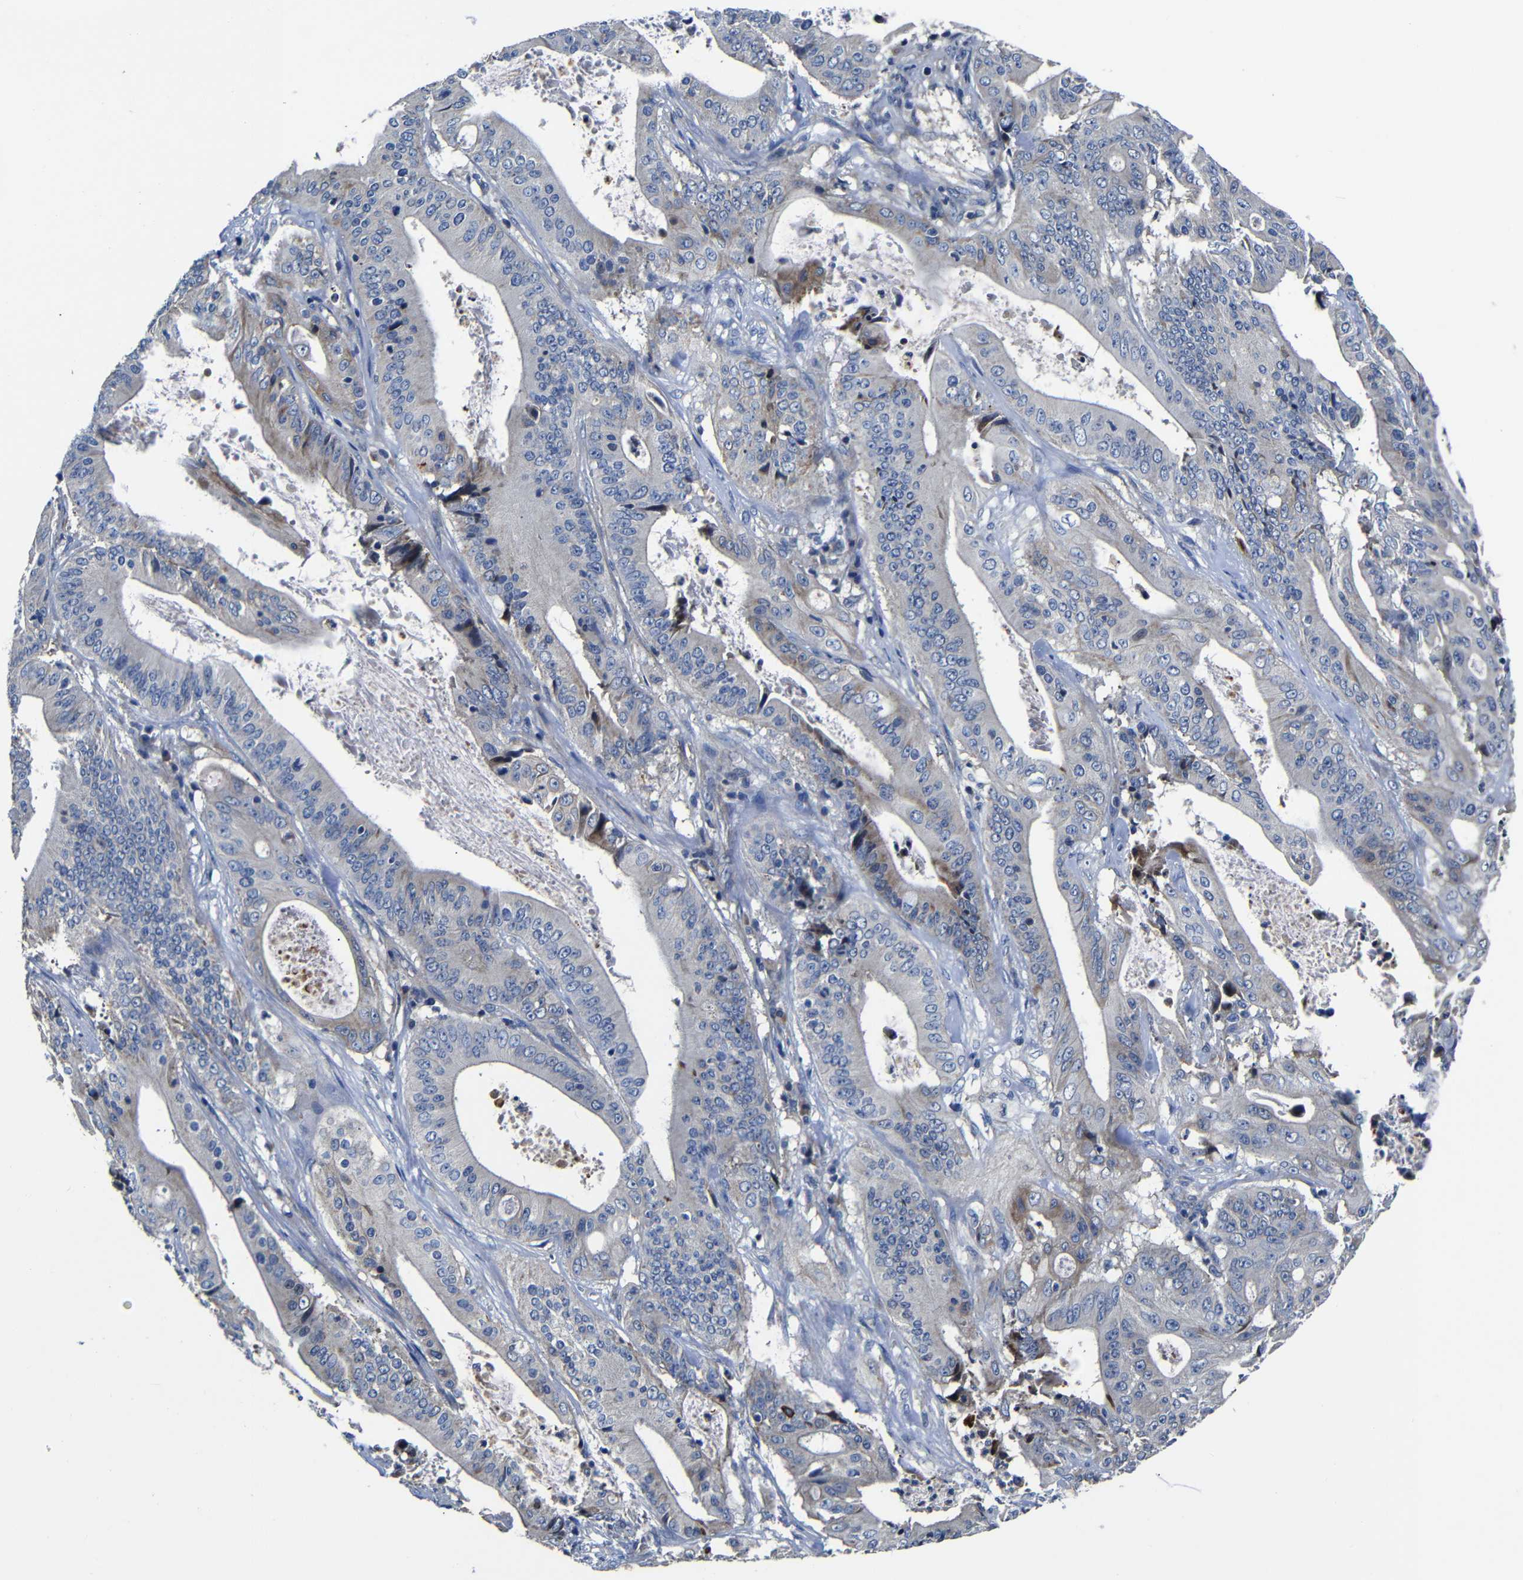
{"staining": {"intensity": "weak", "quantity": "25%-75%", "location": "cytoplasmic/membranous"}, "tissue": "pancreatic cancer", "cell_type": "Tumor cells", "image_type": "cancer", "snomed": [{"axis": "morphology", "description": "Normal tissue, NOS"}, {"axis": "topography", "description": "Lymph node"}], "caption": "IHC micrograph of human pancreatic cancer stained for a protein (brown), which shows low levels of weak cytoplasmic/membranous staining in approximately 25%-75% of tumor cells.", "gene": "AFDN", "patient": {"sex": "male", "age": 62}}